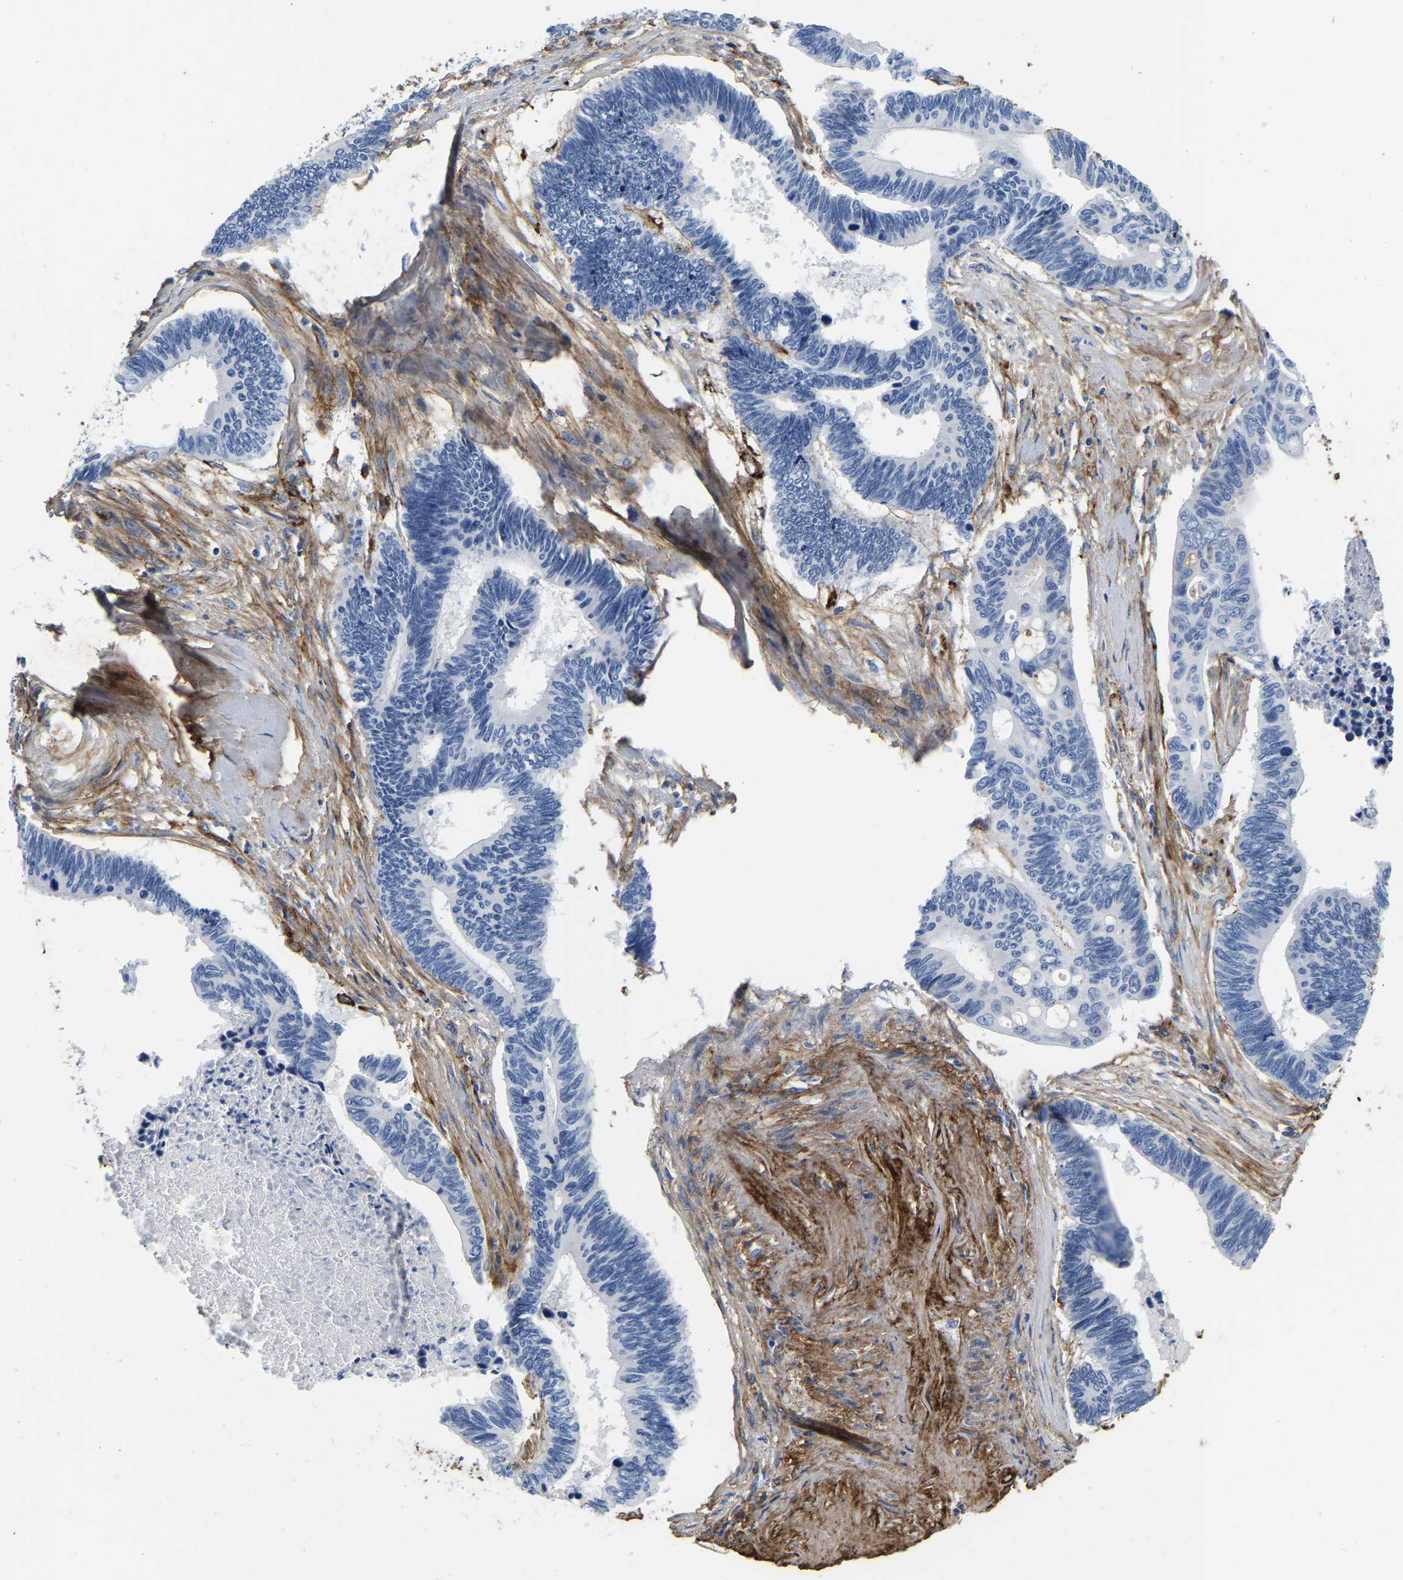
{"staining": {"intensity": "negative", "quantity": "none", "location": "none"}, "tissue": "pancreatic cancer", "cell_type": "Tumor cells", "image_type": "cancer", "snomed": [{"axis": "morphology", "description": "Adenocarcinoma, NOS"}, {"axis": "topography", "description": "Pancreas"}], "caption": "There is no significant positivity in tumor cells of pancreatic cancer (adenocarcinoma).", "gene": "COL6A1", "patient": {"sex": "female", "age": 70}}